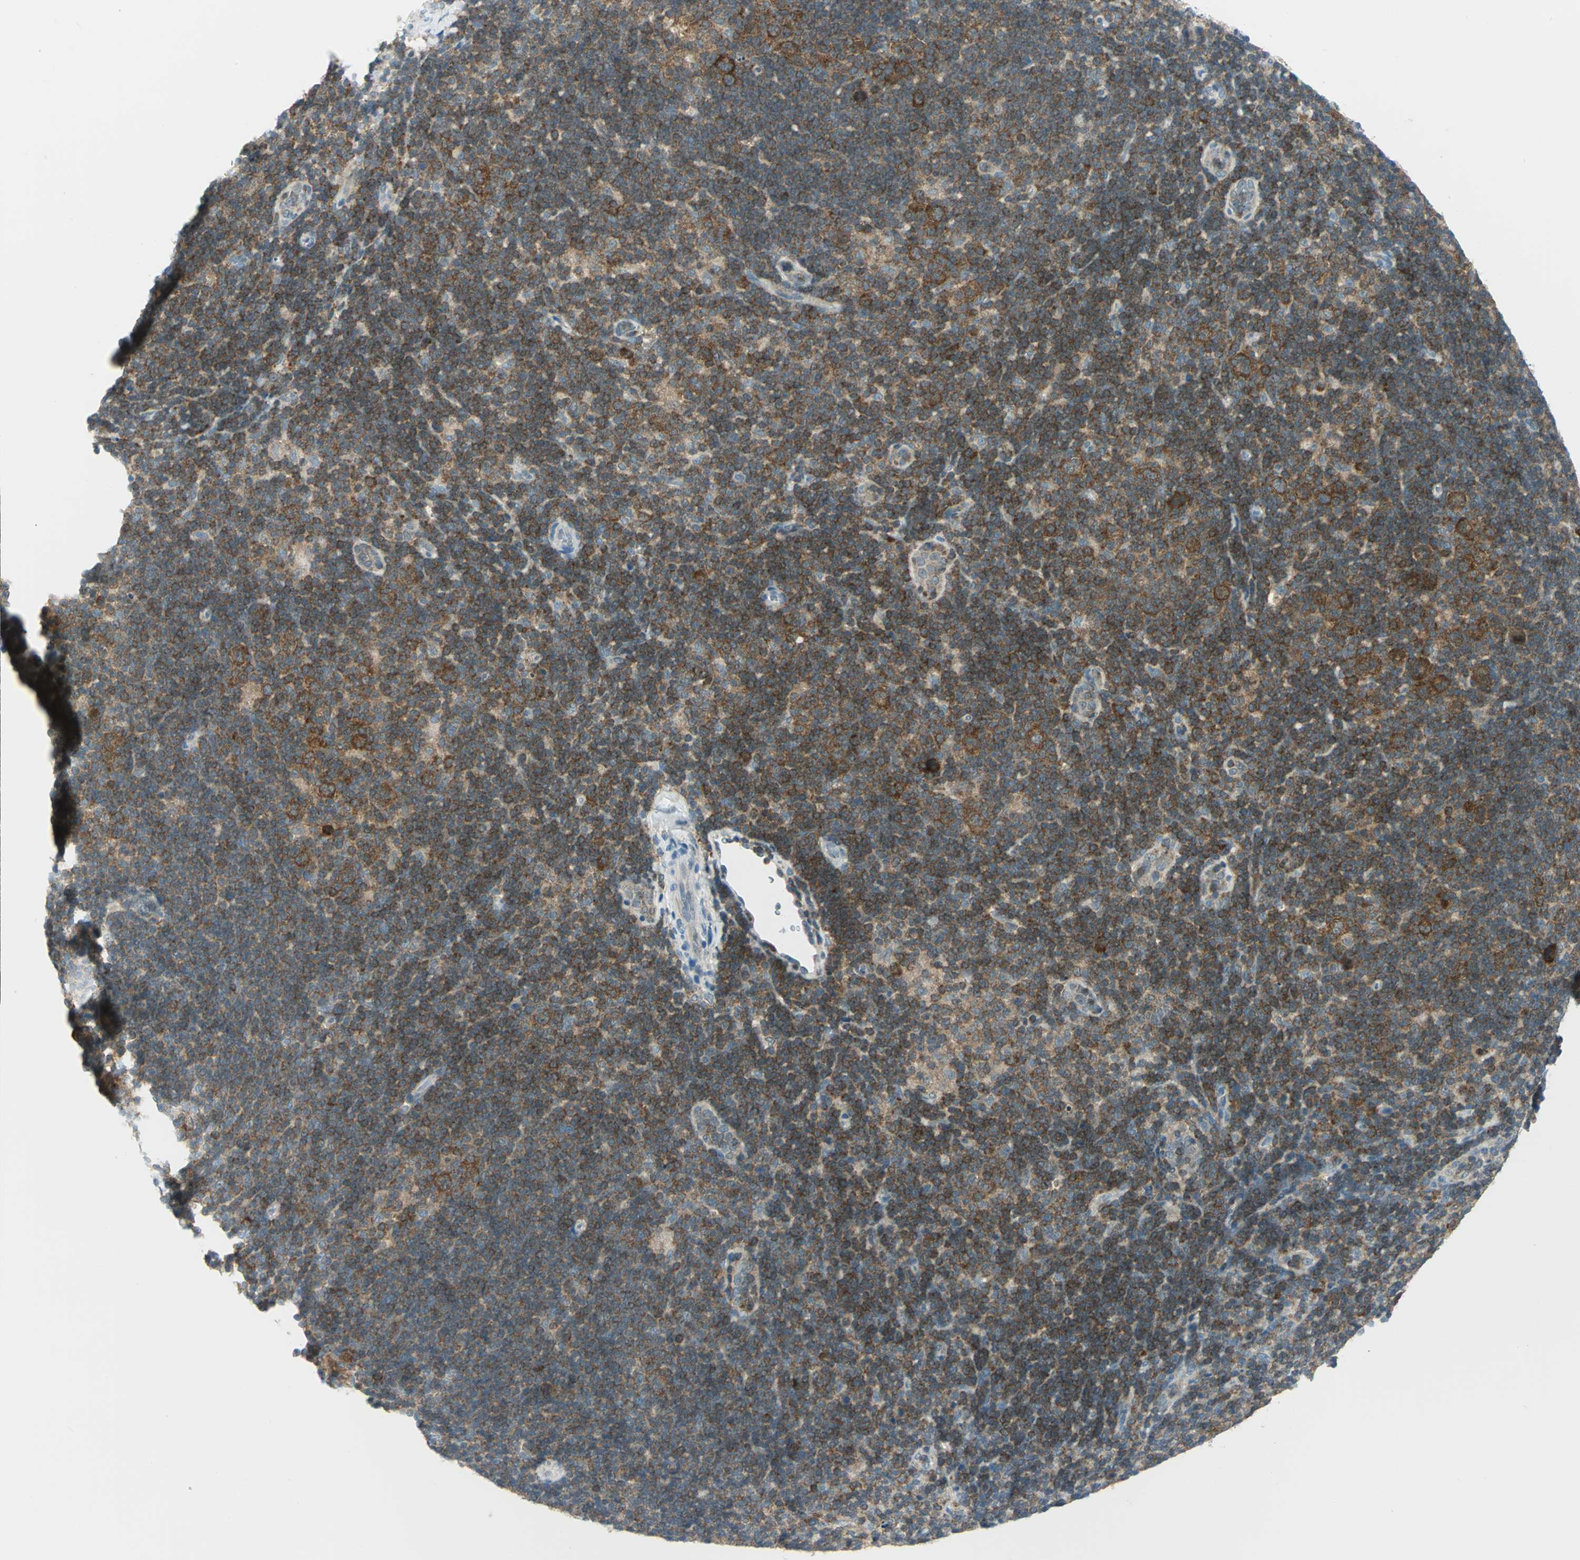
{"staining": {"intensity": "moderate", "quantity": ">75%", "location": "cytoplasmic/membranous"}, "tissue": "lymphoma", "cell_type": "Tumor cells", "image_type": "cancer", "snomed": [{"axis": "morphology", "description": "Hodgkin's disease, NOS"}, {"axis": "topography", "description": "Lymph node"}], "caption": "Immunohistochemical staining of Hodgkin's disease exhibits medium levels of moderate cytoplasmic/membranous protein staining in approximately >75% of tumor cells.", "gene": "ALDOA", "patient": {"sex": "female", "age": 57}}